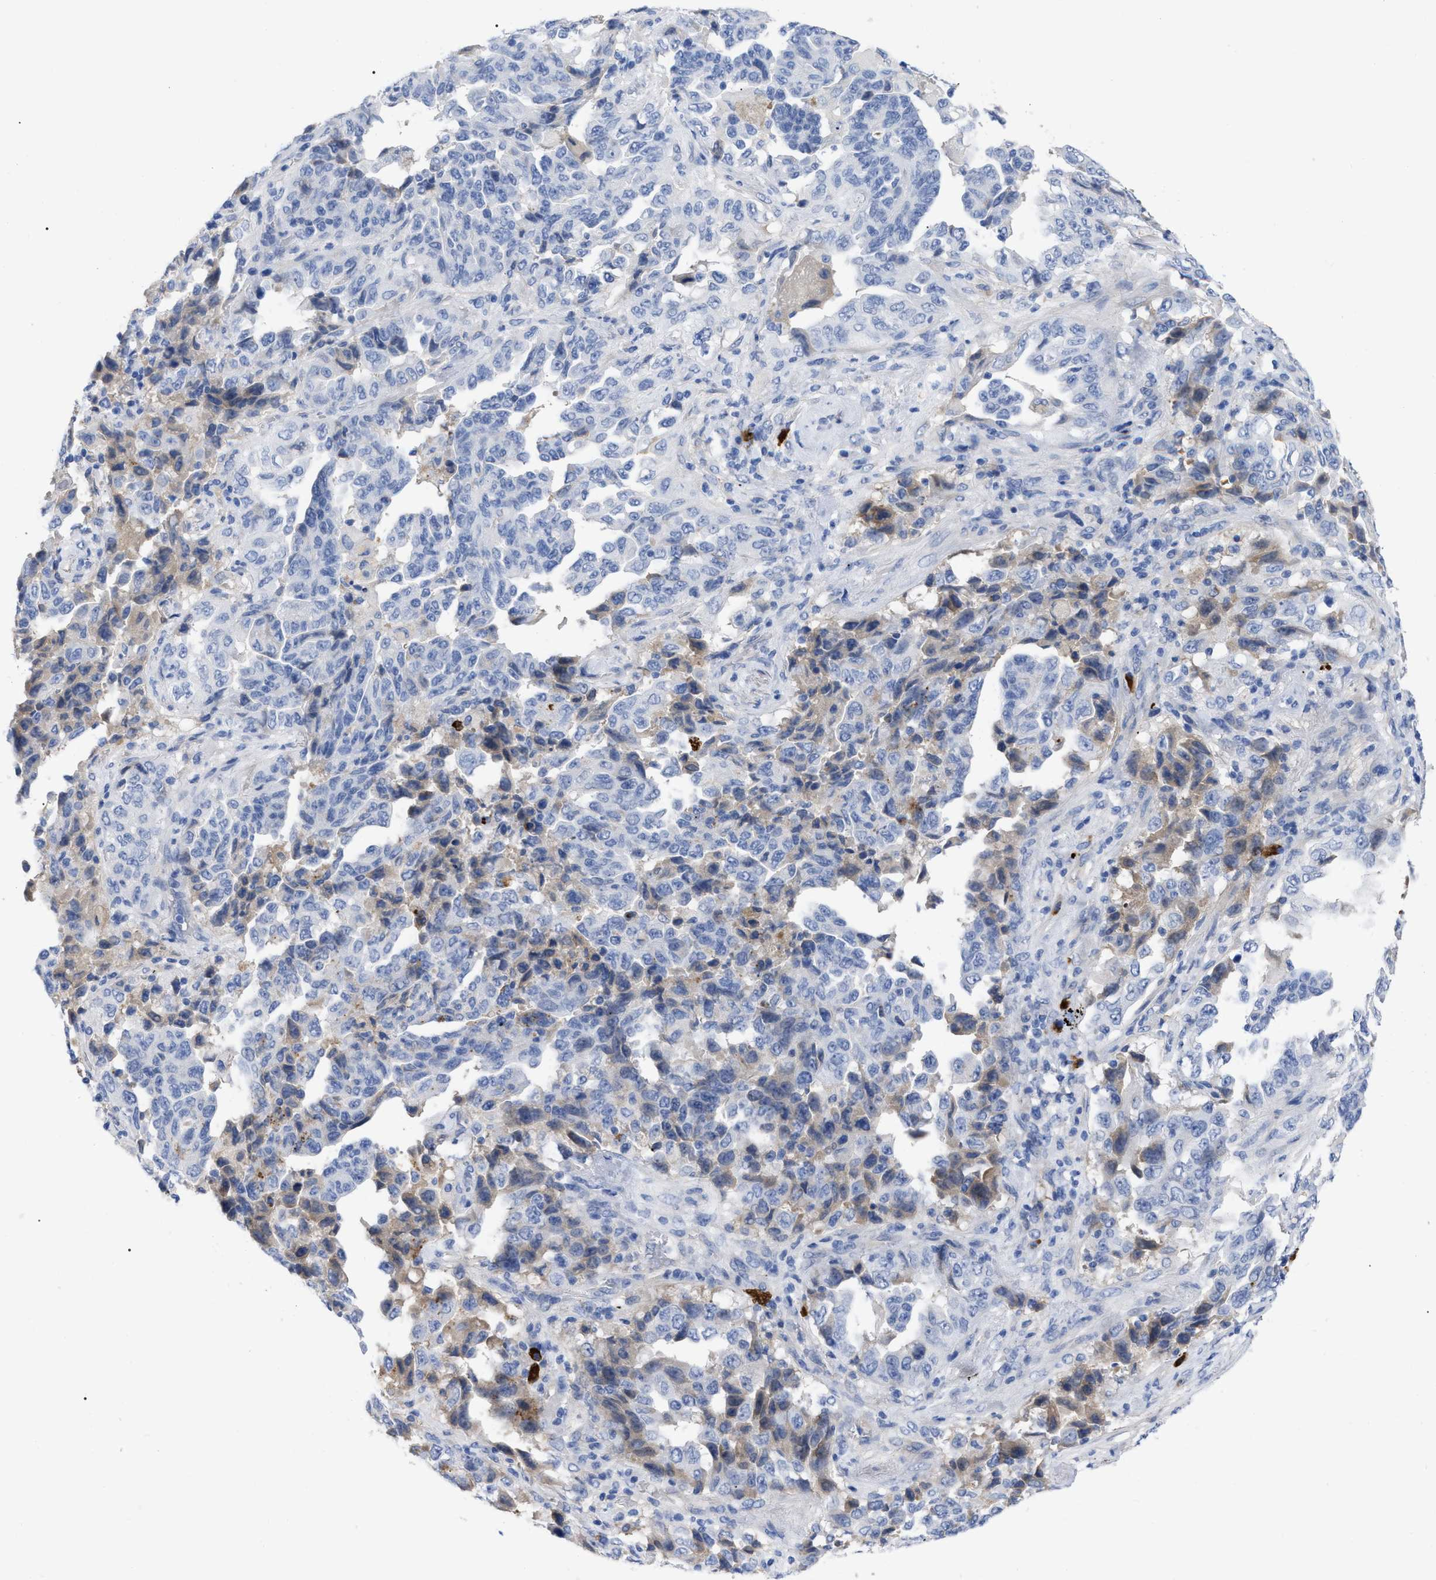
{"staining": {"intensity": "moderate", "quantity": "25%-75%", "location": "cytoplasmic/membranous"}, "tissue": "lung cancer", "cell_type": "Tumor cells", "image_type": "cancer", "snomed": [{"axis": "morphology", "description": "Adenocarcinoma, NOS"}, {"axis": "topography", "description": "Lung"}], "caption": "Lung cancer (adenocarcinoma) stained with immunohistochemistry (IHC) exhibits moderate cytoplasmic/membranous positivity in approximately 25%-75% of tumor cells. (DAB IHC with brightfield microscopy, high magnification).", "gene": "IGHV5-51", "patient": {"sex": "female", "age": 51}}